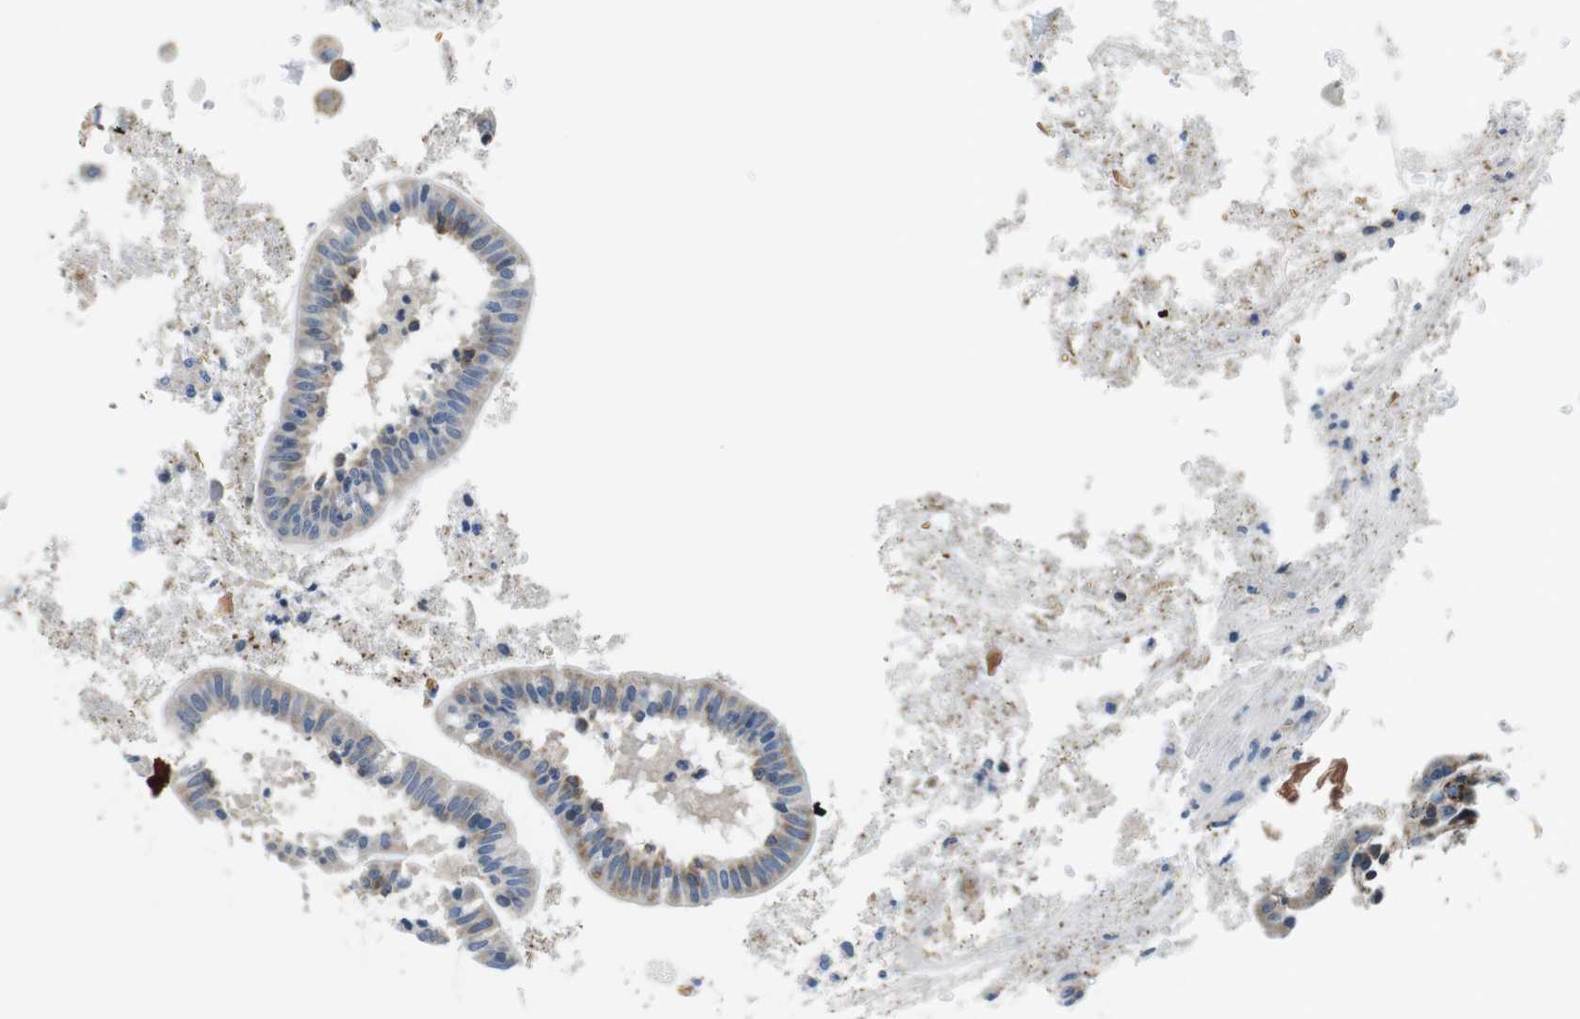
{"staining": {"intensity": "negative", "quantity": "none", "location": "none"}, "tissue": "small intestine", "cell_type": "Glandular cells", "image_type": "normal", "snomed": [{"axis": "morphology", "description": "Normal tissue, NOS"}, {"axis": "morphology", "description": "Cystadenocarcinoma, serous, Metastatic site"}, {"axis": "topography", "description": "Small intestine"}], "caption": "An IHC photomicrograph of normal small intestine is shown. There is no staining in glandular cells of small intestine. The staining is performed using DAB (3,3'-diaminobenzidine) brown chromogen with nuclei counter-stained in using hematoxylin.", "gene": "KCNE3", "patient": {"sex": "female", "age": 61}}